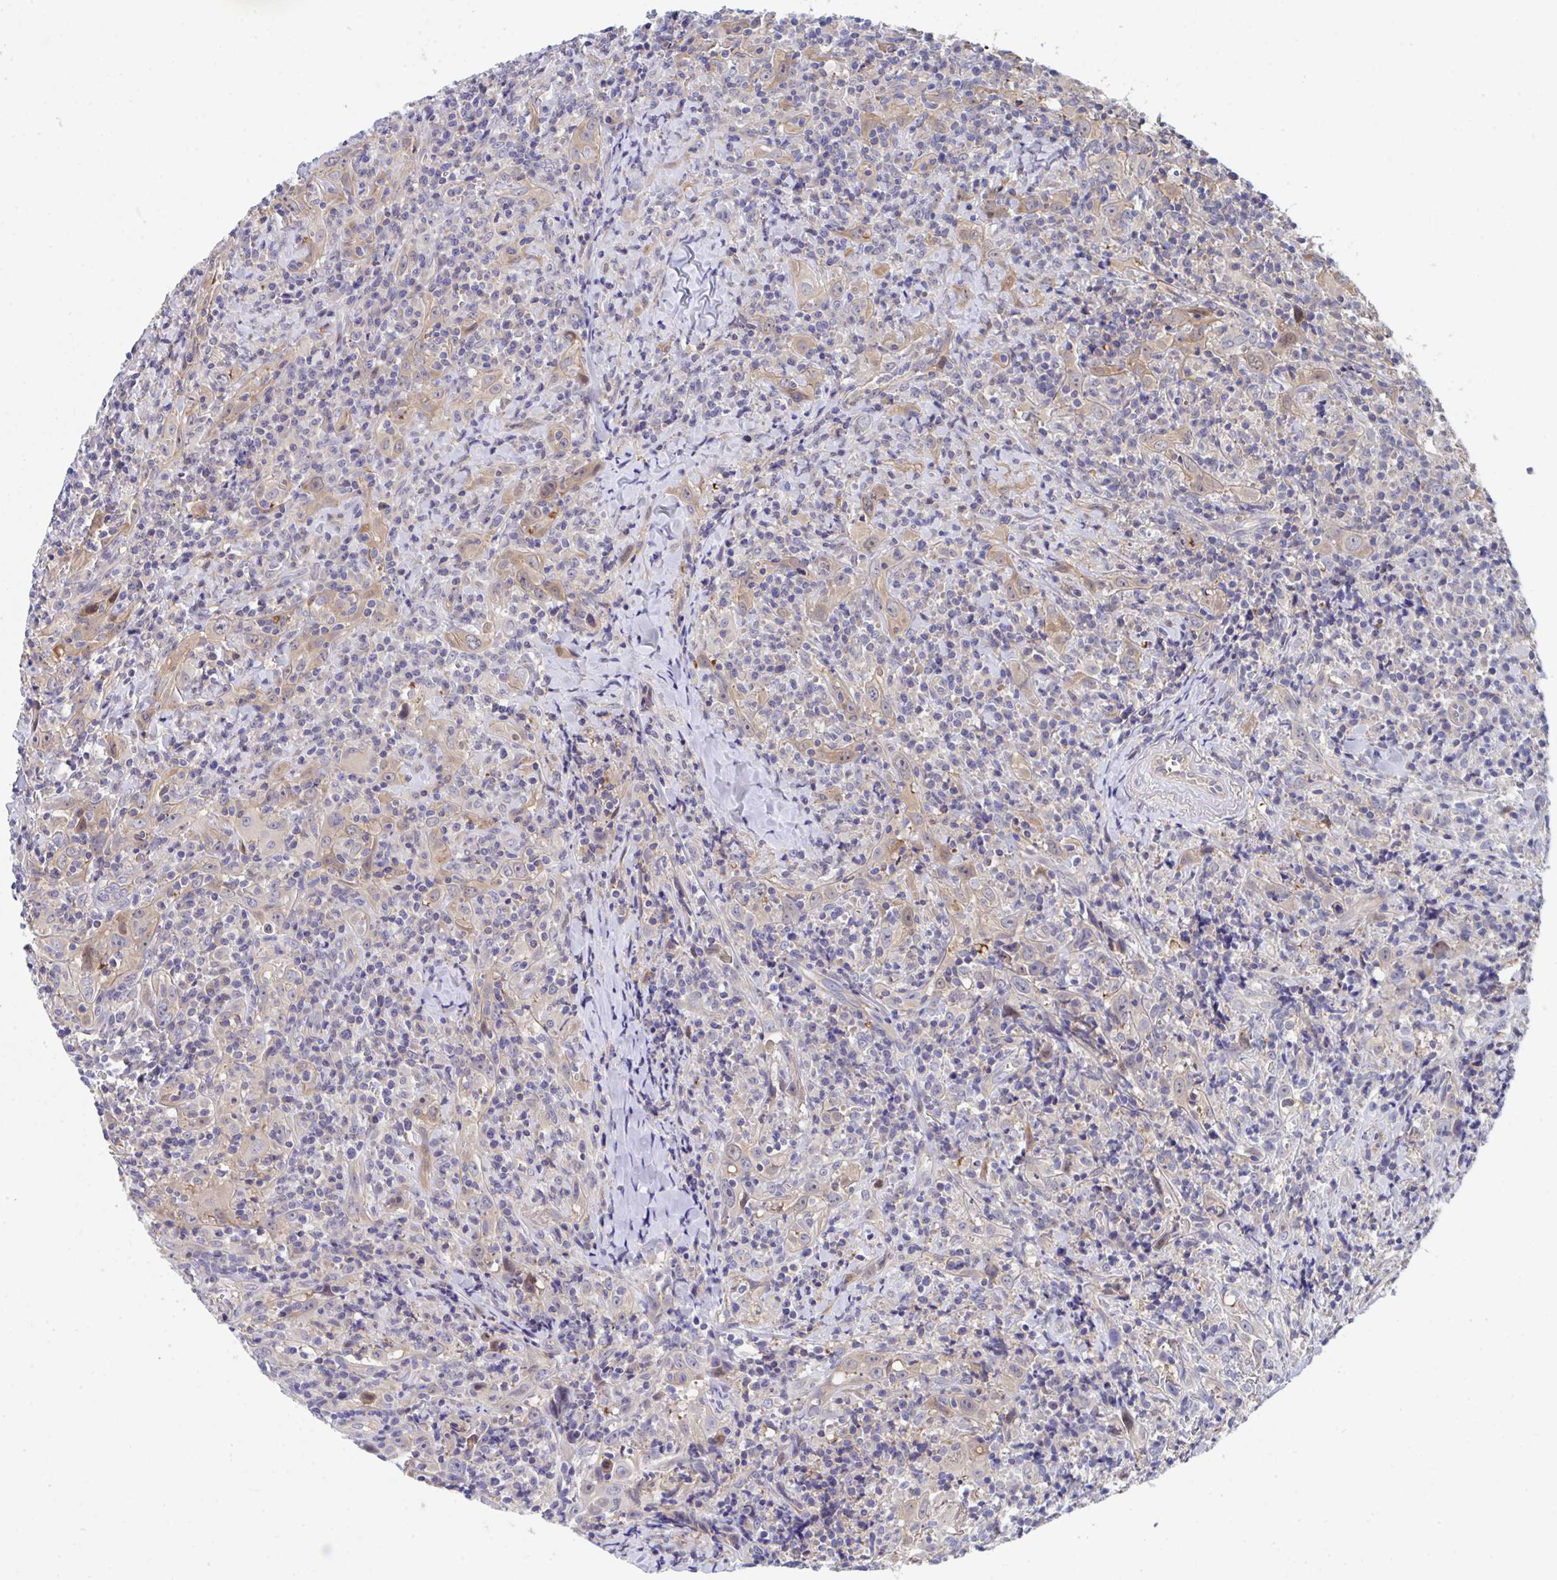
{"staining": {"intensity": "weak", "quantity": "25%-75%", "location": "cytoplasmic/membranous"}, "tissue": "head and neck cancer", "cell_type": "Tumor cells", "image_type": "cancer", "snomed": [{"axis": "morphology", "description": "Squamous cell carcinoma, NOS"}, {"axis": "topography", "description": "Head-Neck"}], "caption": "DAB (3,3'-diaminobenzidine) immunohistochemical staining of squamous cell carcinoma (head and neck) reveals weak cytoplasmic/membranous protein positivity in about 25%-75% of tumor cells.", "gene": "P2RX3", "patient": {"sex": "female", "age": 95}}